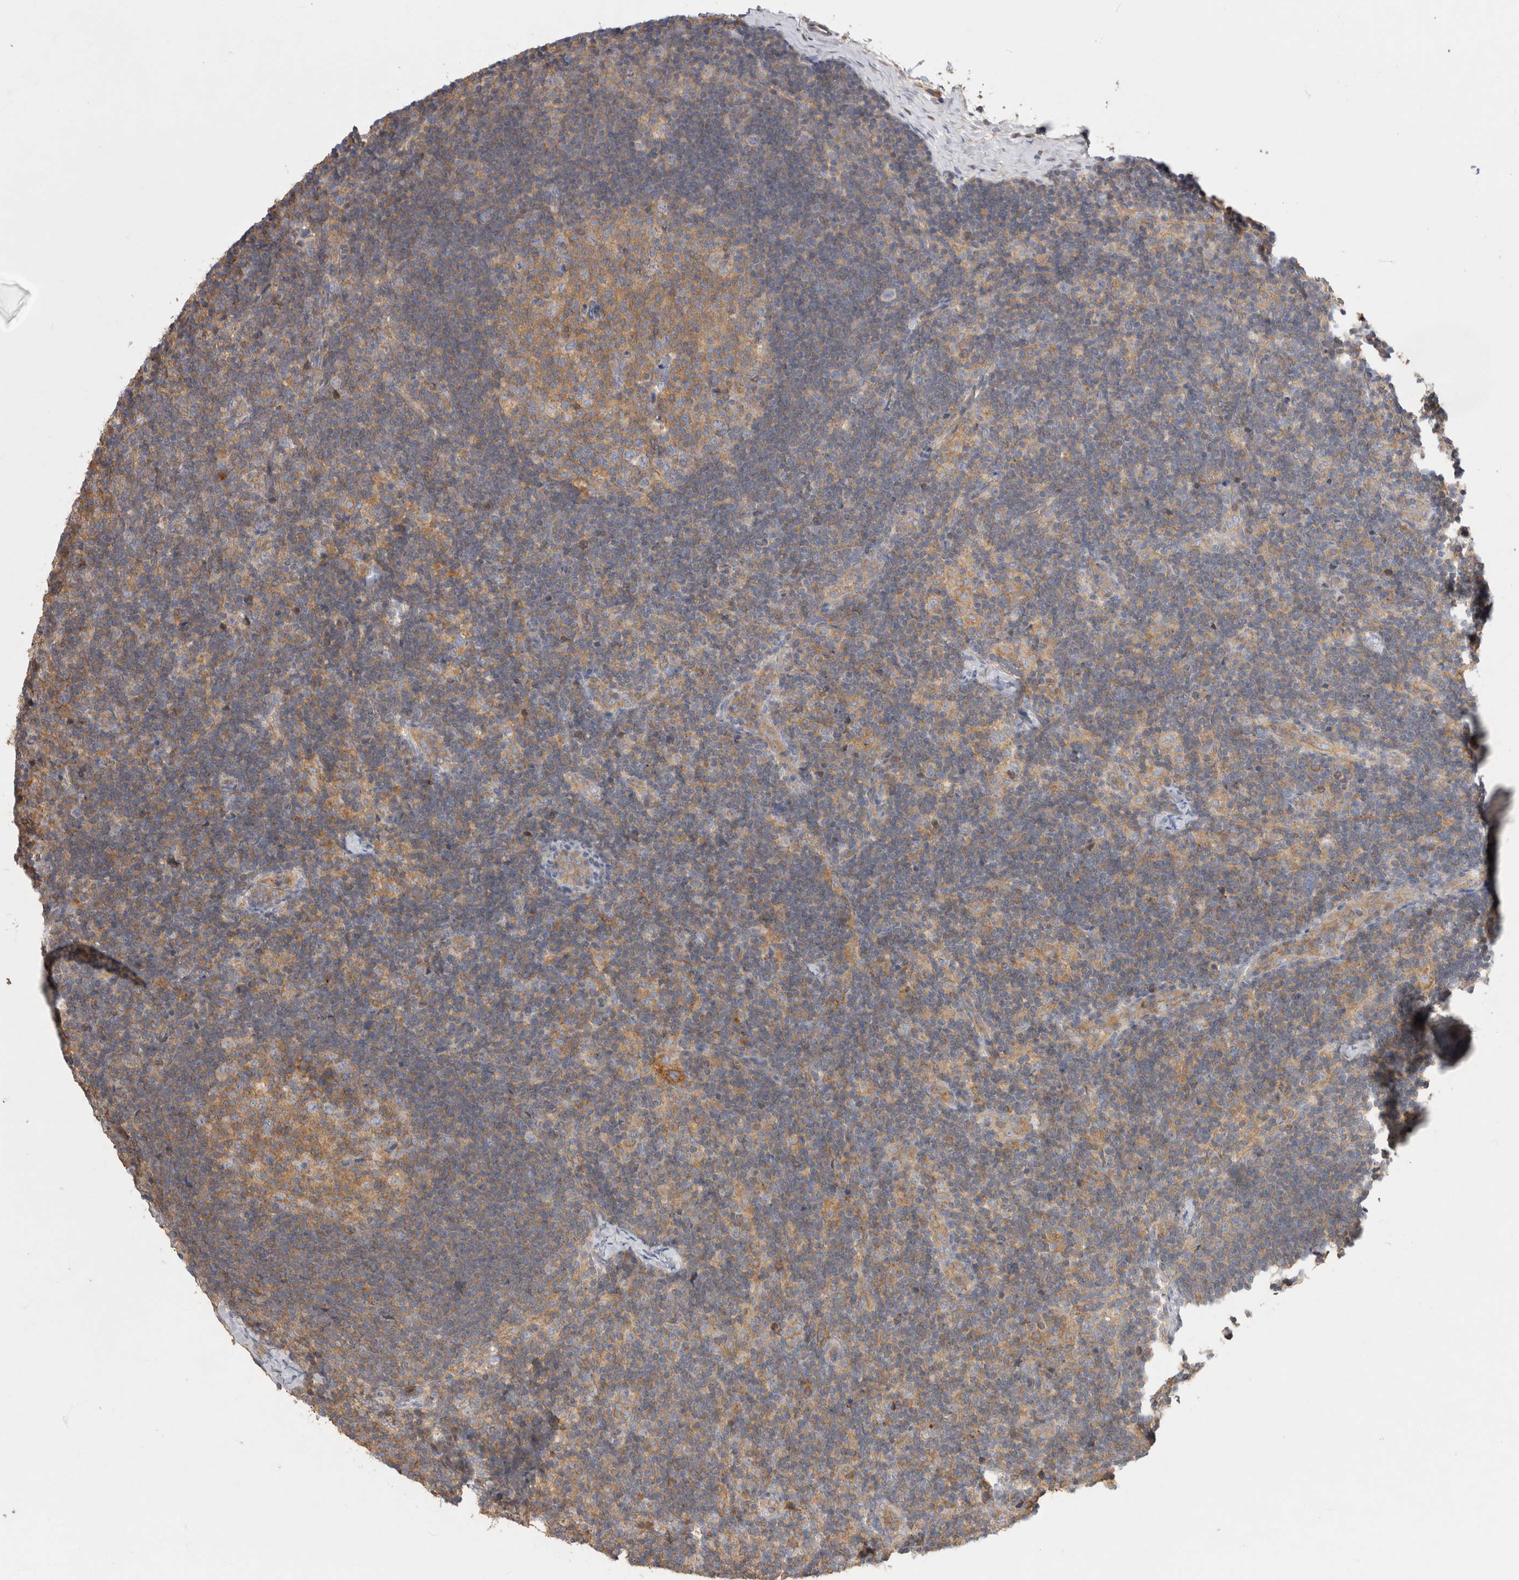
{"staining": {"intensity": "moderate", "quantity": ">75%", "location": "cytoplasmic/membranous"}, "tissue": "lymph node", "cell_type": "Germinal center cells", "image_type": "normal", "snomed": [{"axis": "morphology", "description": "Normal tissue, NOS"}, {"axis": "topography", "description": "Lymph node"}], "caption": "Immunohistochemical staining of benign human lymph node demonstrates moderate cytoplasmic/membranous protein staining in approximately >75% of germinal center cells.", "gene": "CHMP6", "patient": {"sex": "female", "age": 22}}